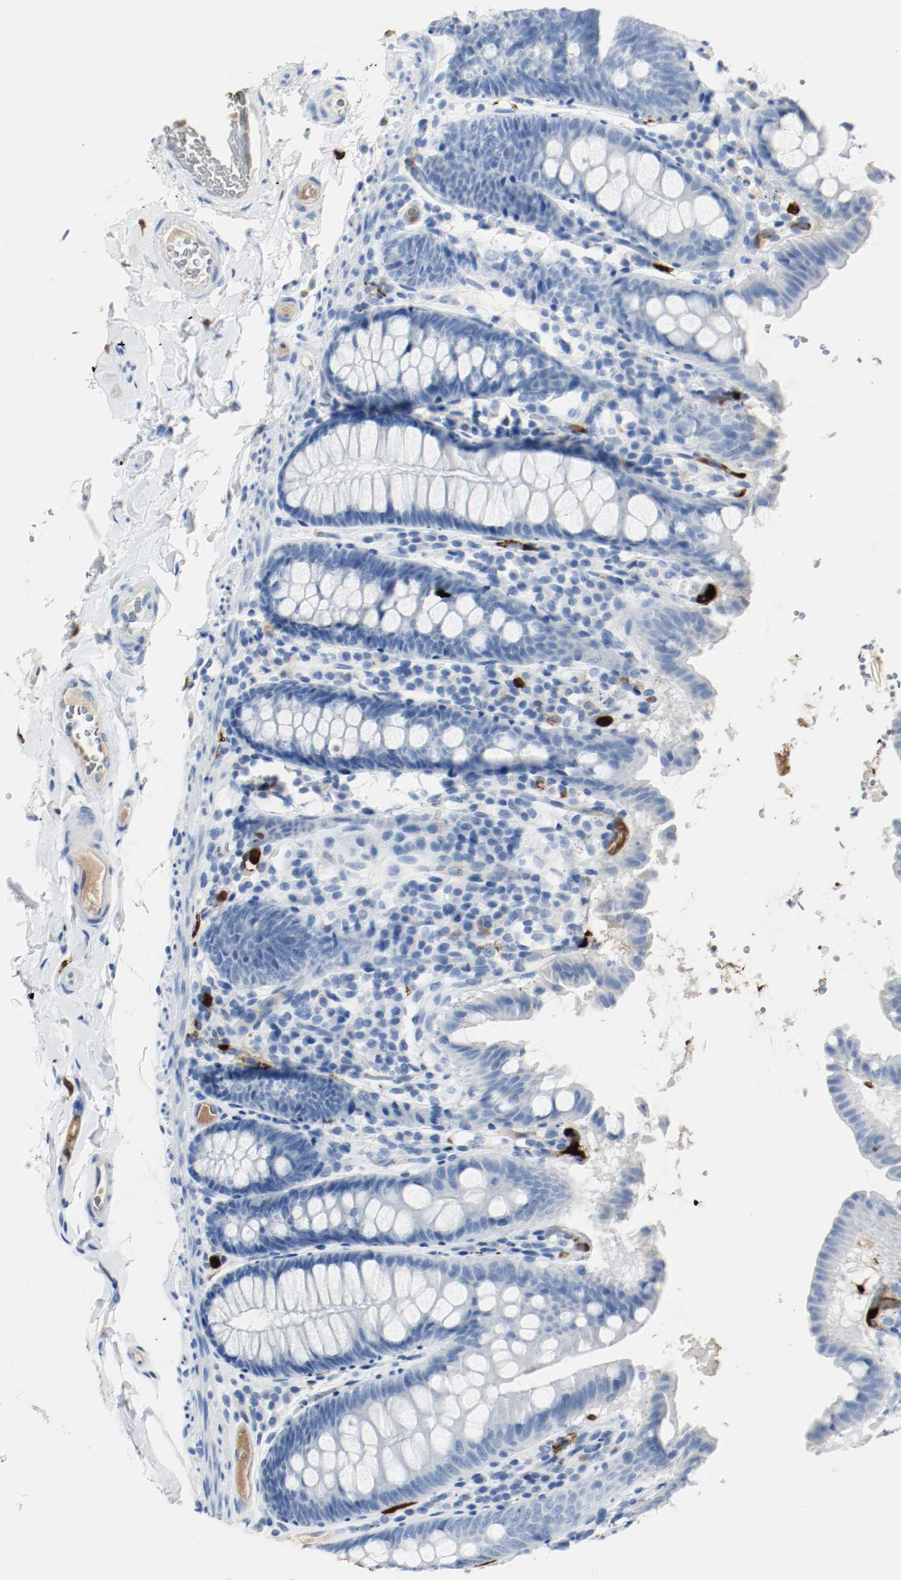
{"staining": {"intensity": "moderate", "quantity": "<25%", "location": "cytoplasmic/membranous"}, "tissue": "colon", "cell_type": "Endothelial cells", "image_type": "normal", "snomed": [{"axis": "morphology", "description": "Normal tissue, NOS"}, {"axis": "topography", "description": "Colon"}], "caption": "Benign colon exhibits moderate cytoplasmic/membranous positivity in approximately <25% of endothelial cells (brown staining indicates protein expression, while blue staining denotes nuclei)..", "gene": "S100A9", "patient": {"sex": "female", "age": 61}}